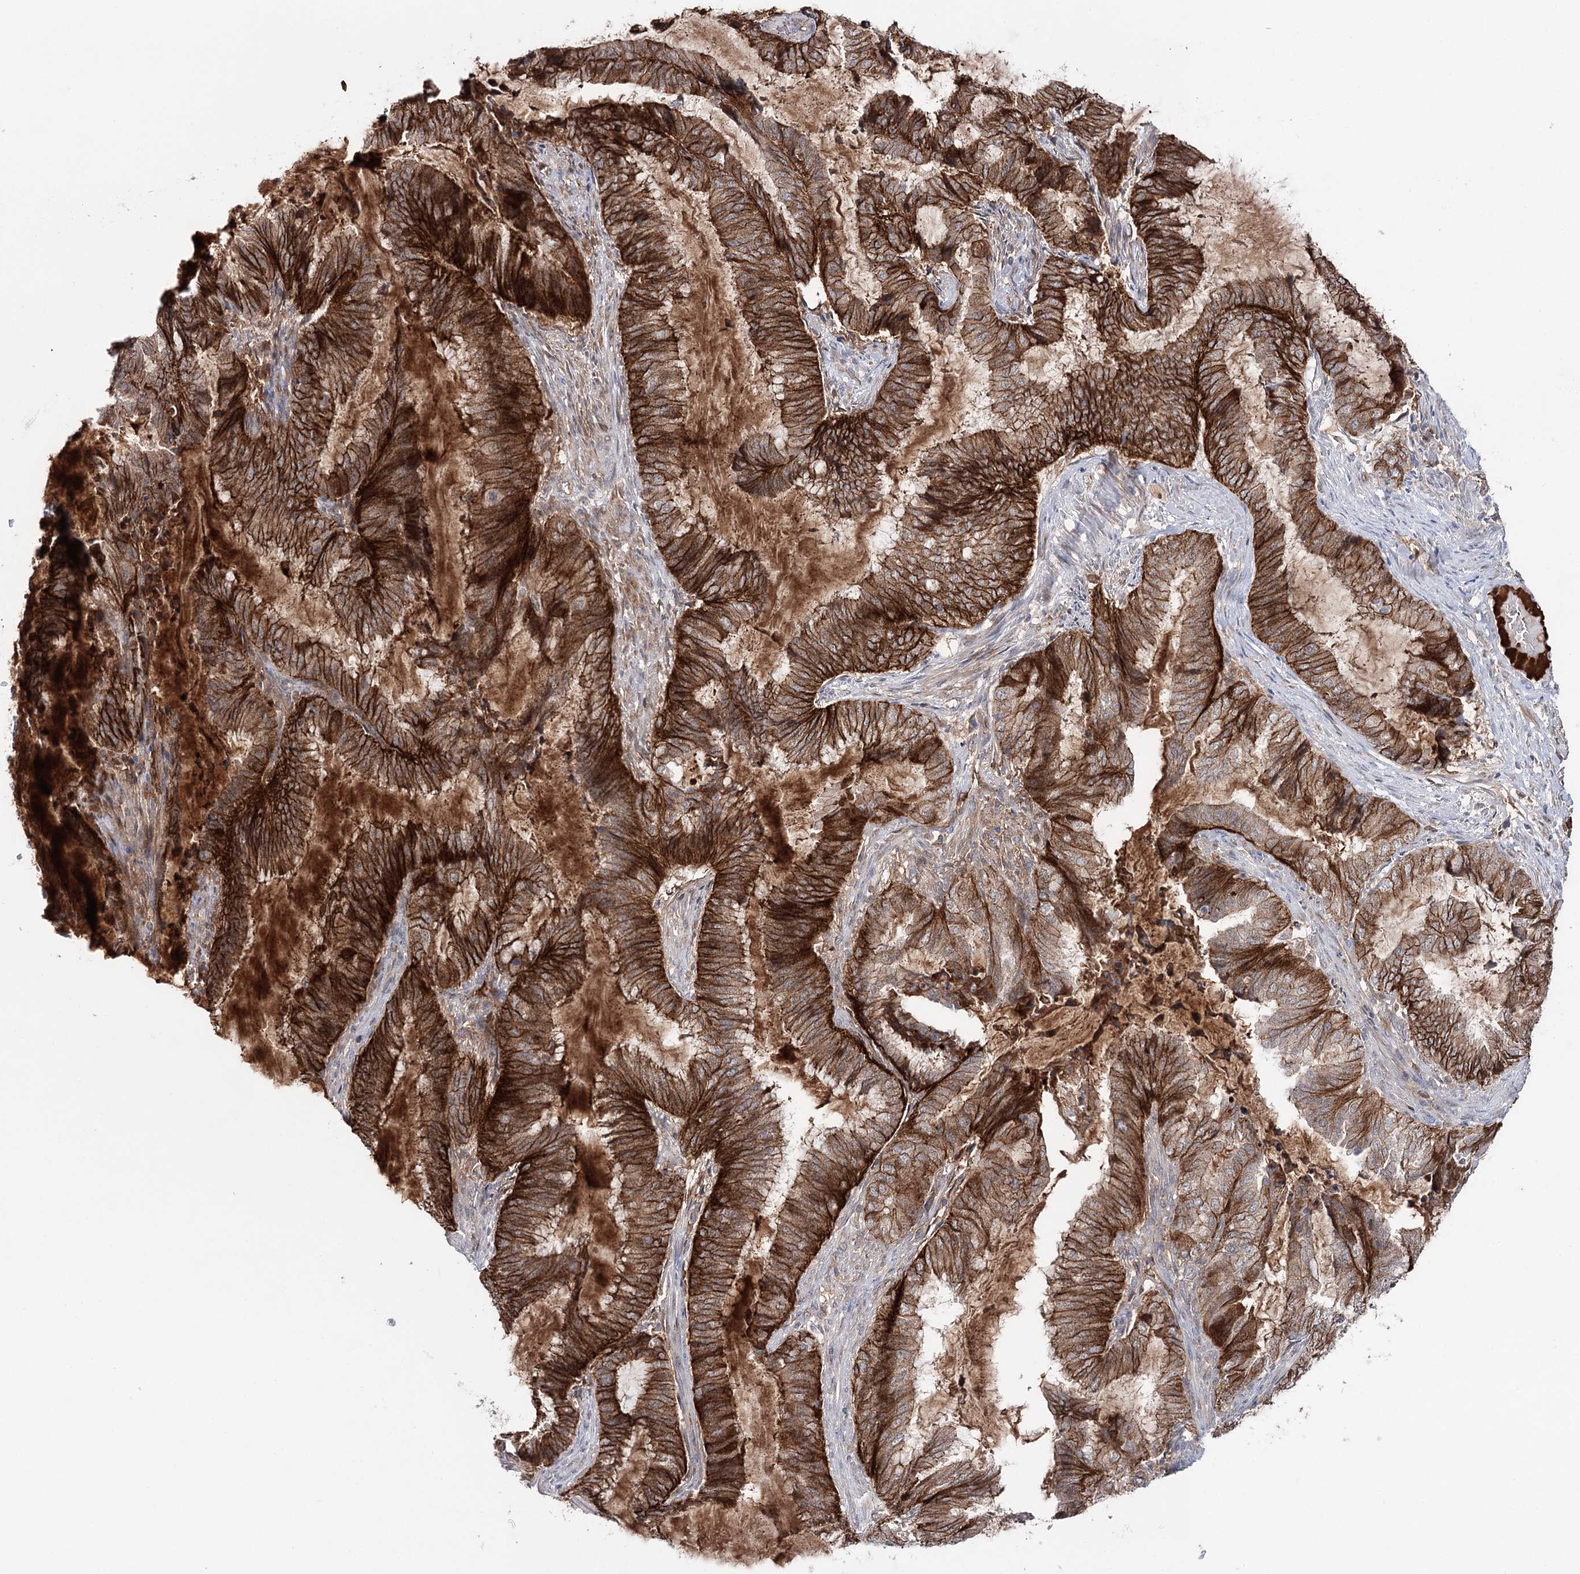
{"staining": {"intensity": "strong", "quantity": ">75%", "location": "cytoplasmic/membranous"}, "tissue": "endometrial cancer", "cell_type": "Tumor cells", "image_type": "cancer", "snomed": [{"axis": "morphology", "description": "Adenocarcinoma, NOS"}, {"axis": "topography", "description": "Endometrium"}], "caption": "DAB immunohistochemical staining of endometrial adenocarcinoma shows strong cytoplasmic/membranous protein staining in approximately >75% of tumor cells.", "gene": "PKP4", "patient": {"sex": "female", "age": 51}}